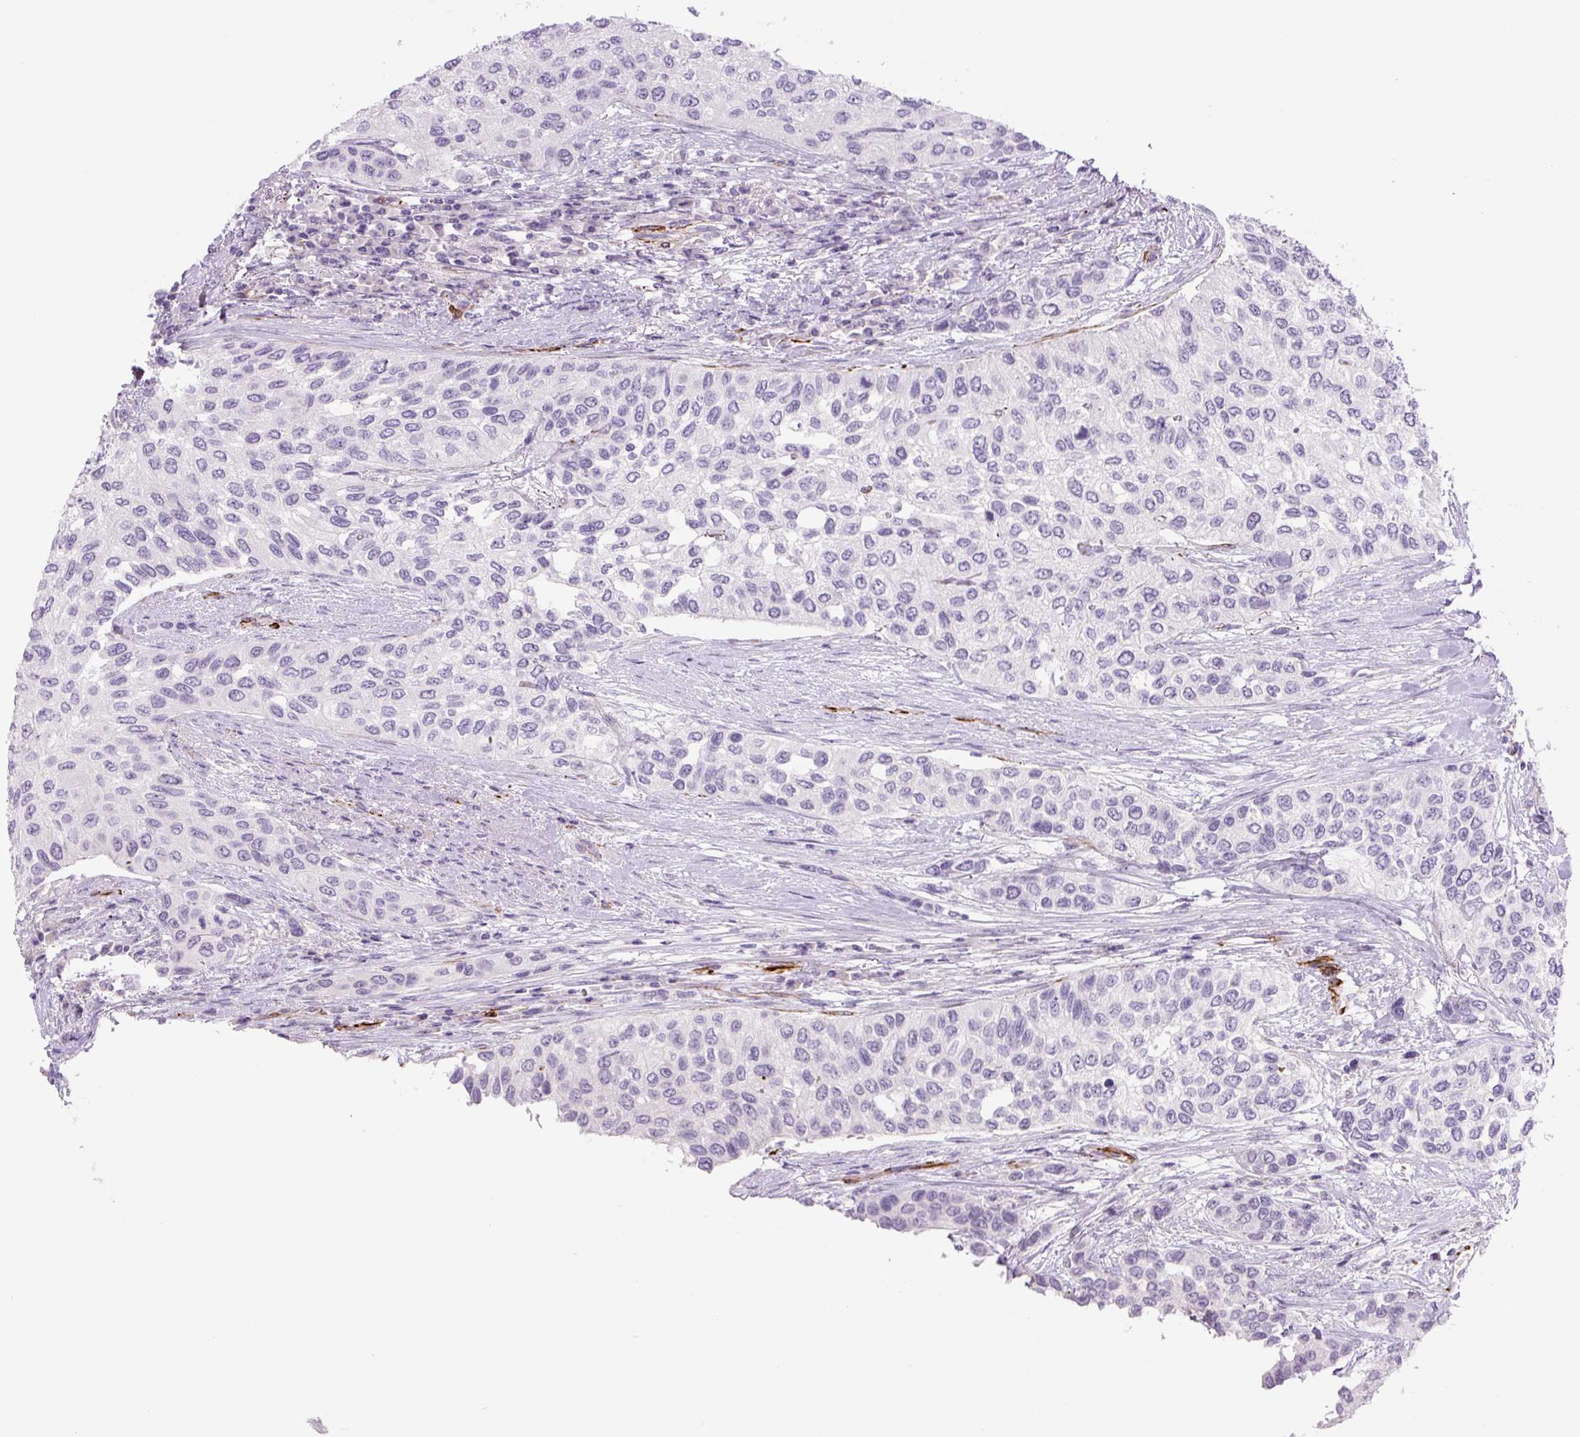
{"staining": {"intensity": "negative", "quantity": "none", "location": "none"}, "tissue": "urothelial cancer", "cell_type": "Tumor cells", "image_type": "cancer", "snomed": [{"axis": "morphology", "description": "Normal tissue, NOS"}, {"axis": "morphology", "description": "Urothelial carcinoma, High grade"}, {"axis": "topography", "description": "Vascular tissue"}, {"axis": "topography", "description": "Urinary bladder"}], "caption": "Immunohistochemical staining of urothelial cancer displays no significant positivity in tumor cells.", "gene": "NES", "patient": {"sex": "female", "age": 56}}